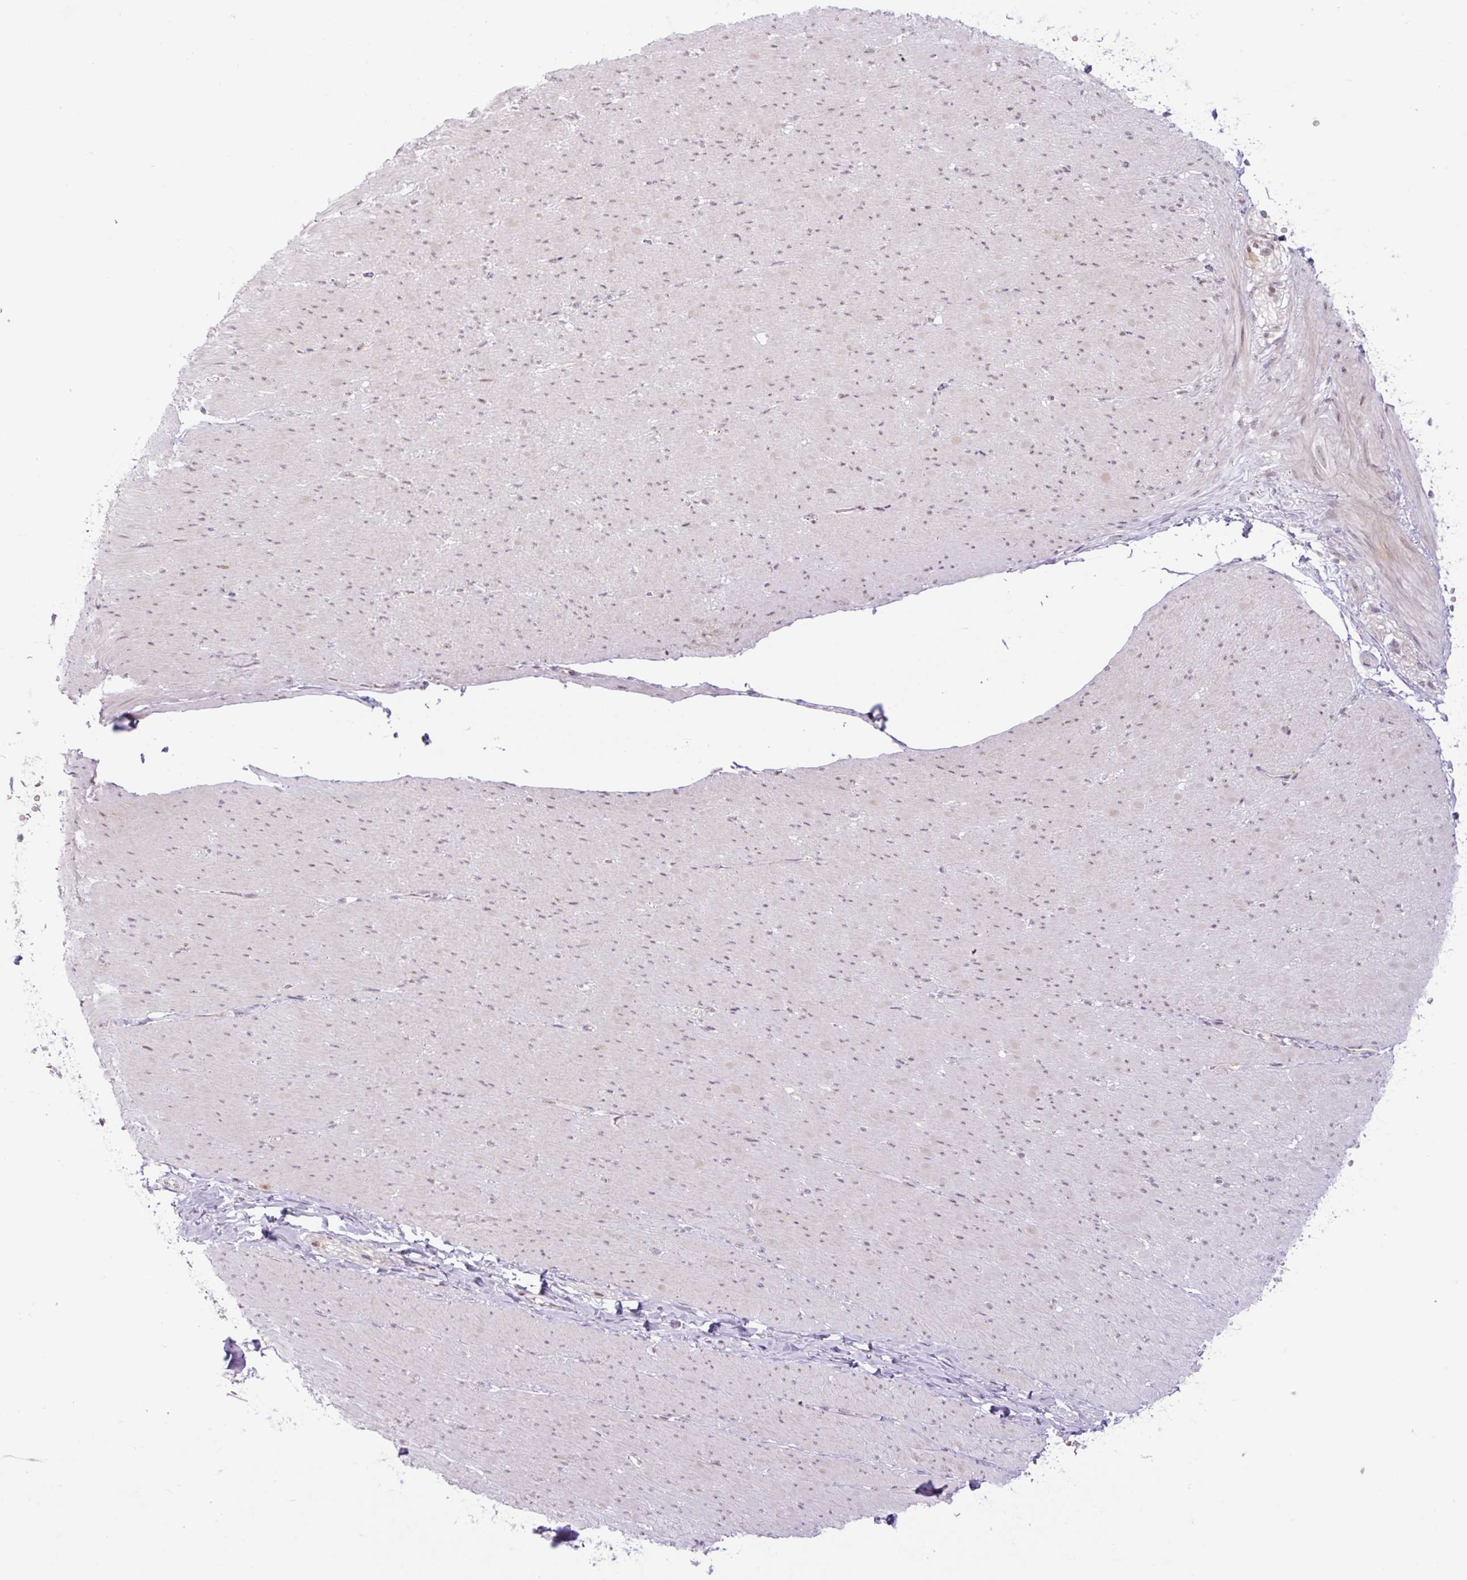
{"staining": {"intensity": "weak", "quantity": "<25%", "location": "nuclear"}, "tissue": "smooth muscle", "cell_type": "Smooth muscle cells", "image_type": "normal", "snomed": [{"axis": "morphology", "description": "Normal tissue, NOS"}, {"axis": "topography", "description": "Smooth muscle"}, {"axis": "topography", "description": "Rectum"}], "caption": "IHC photomicrograph of normal smooth muscle stained for a protein (brown), which shows no expression in smooth muscle cells. The staining was performed using DAB to visualize the protein expression in brown, while the nuclei were stained in blue with hematoxylin (Magnification: 20x).", "gene": "ICE1", "patient": {"sex": "male", "age": 53}}